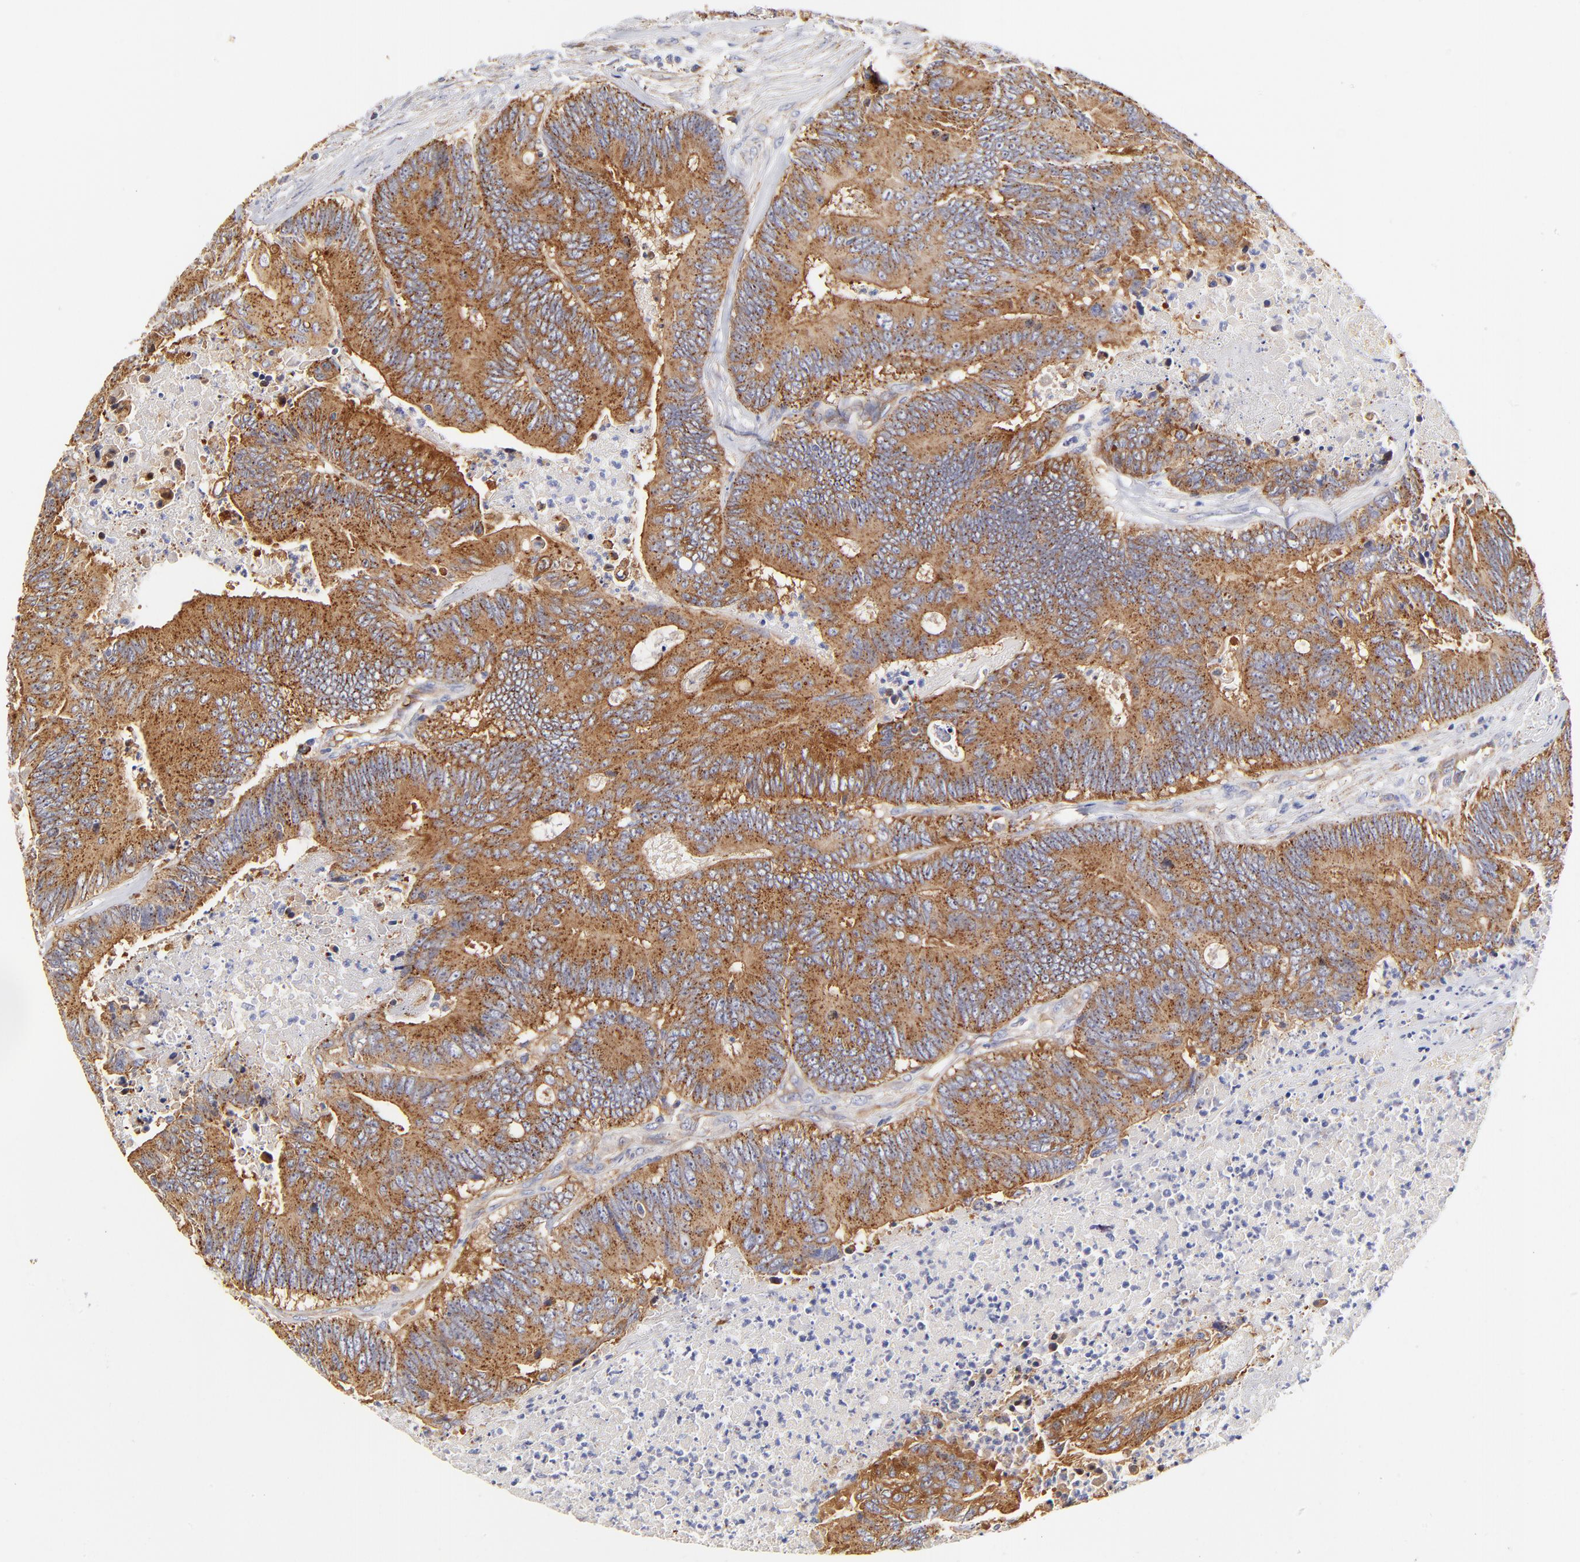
{"staining": {"intensity": "moderate", "quantity": ">75%", "location": "cytoplasmic/membranous"}, "tissue": "colorectal cancer", "cell_type": "Tumor cells", "image_type": "cancer", "snomed": [{"axis": "morphology", "description": "Adenocarcinoma, NOS"}, {"axis": "topography", "description": "Colon"}], "caption": "Immunohistochemical staining of human colorectal cancer exhibits moderate cytoplasmic/membranous protein expression in about >75% of tumor cells.", "gene": "CD2AP", "patient": {"sex": "male", "age": 65}}